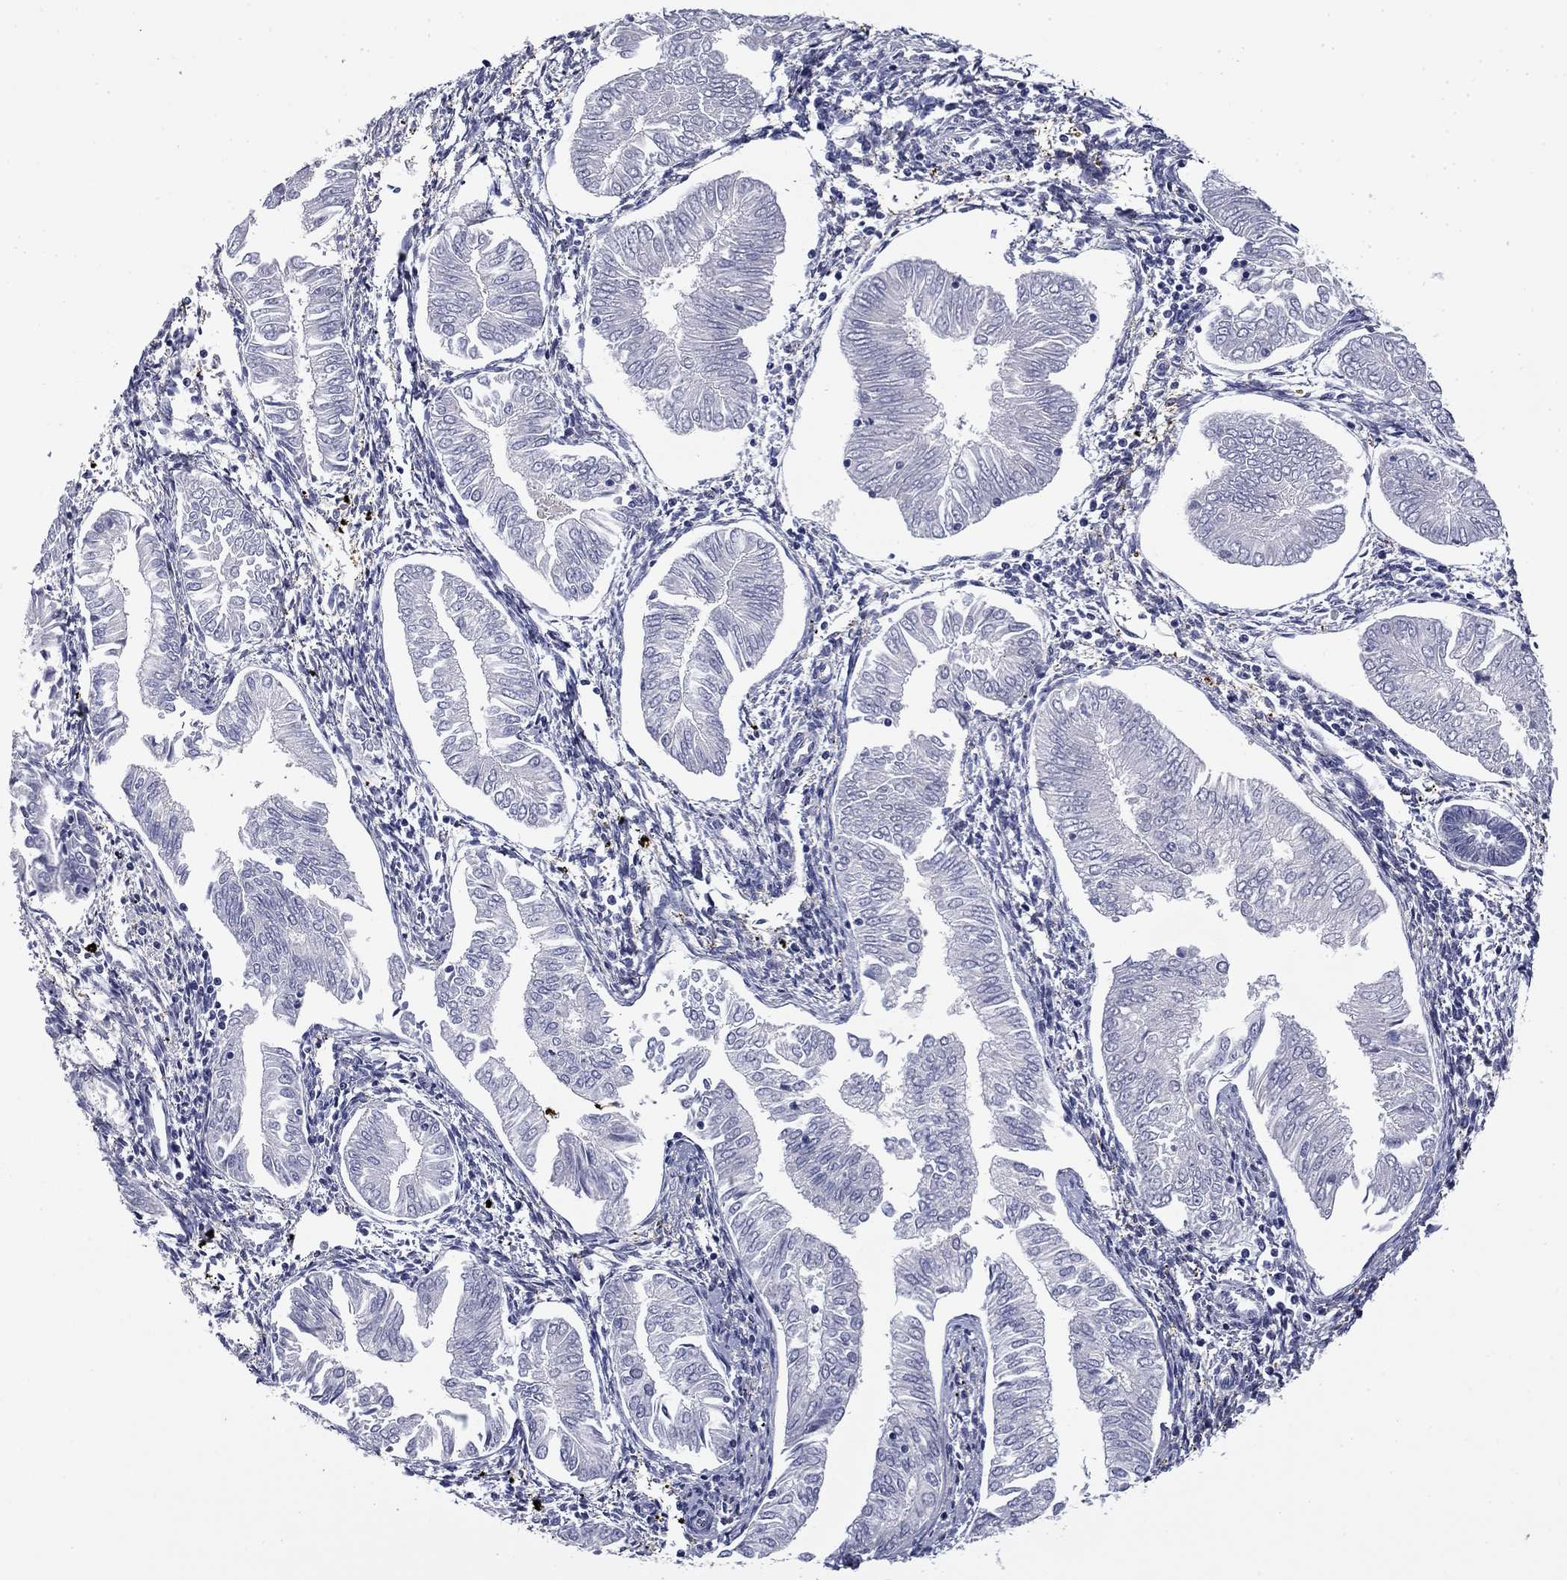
{"staining": {"intensity": "negative", "quantity": "none", "location": "none"}, "tissue": "endometrial cancer", "cell_type": "Tumor cells", "image_type": "cancer", "snomed": [{"axis": "morphology", "description": "Adenocarcinoma, NOS"}, {"axis": "topography", "description": "Endometrium"}], "caption": "Adenocarcinoma (endometrial) was stained to show a protein in brown. There is no significant expression in tumor cells. (Immunohistochemistry, brightfield microscopy, high magnification).", "gene": "BCL2L14", "patient": {"sex": "female", "age": 53}}